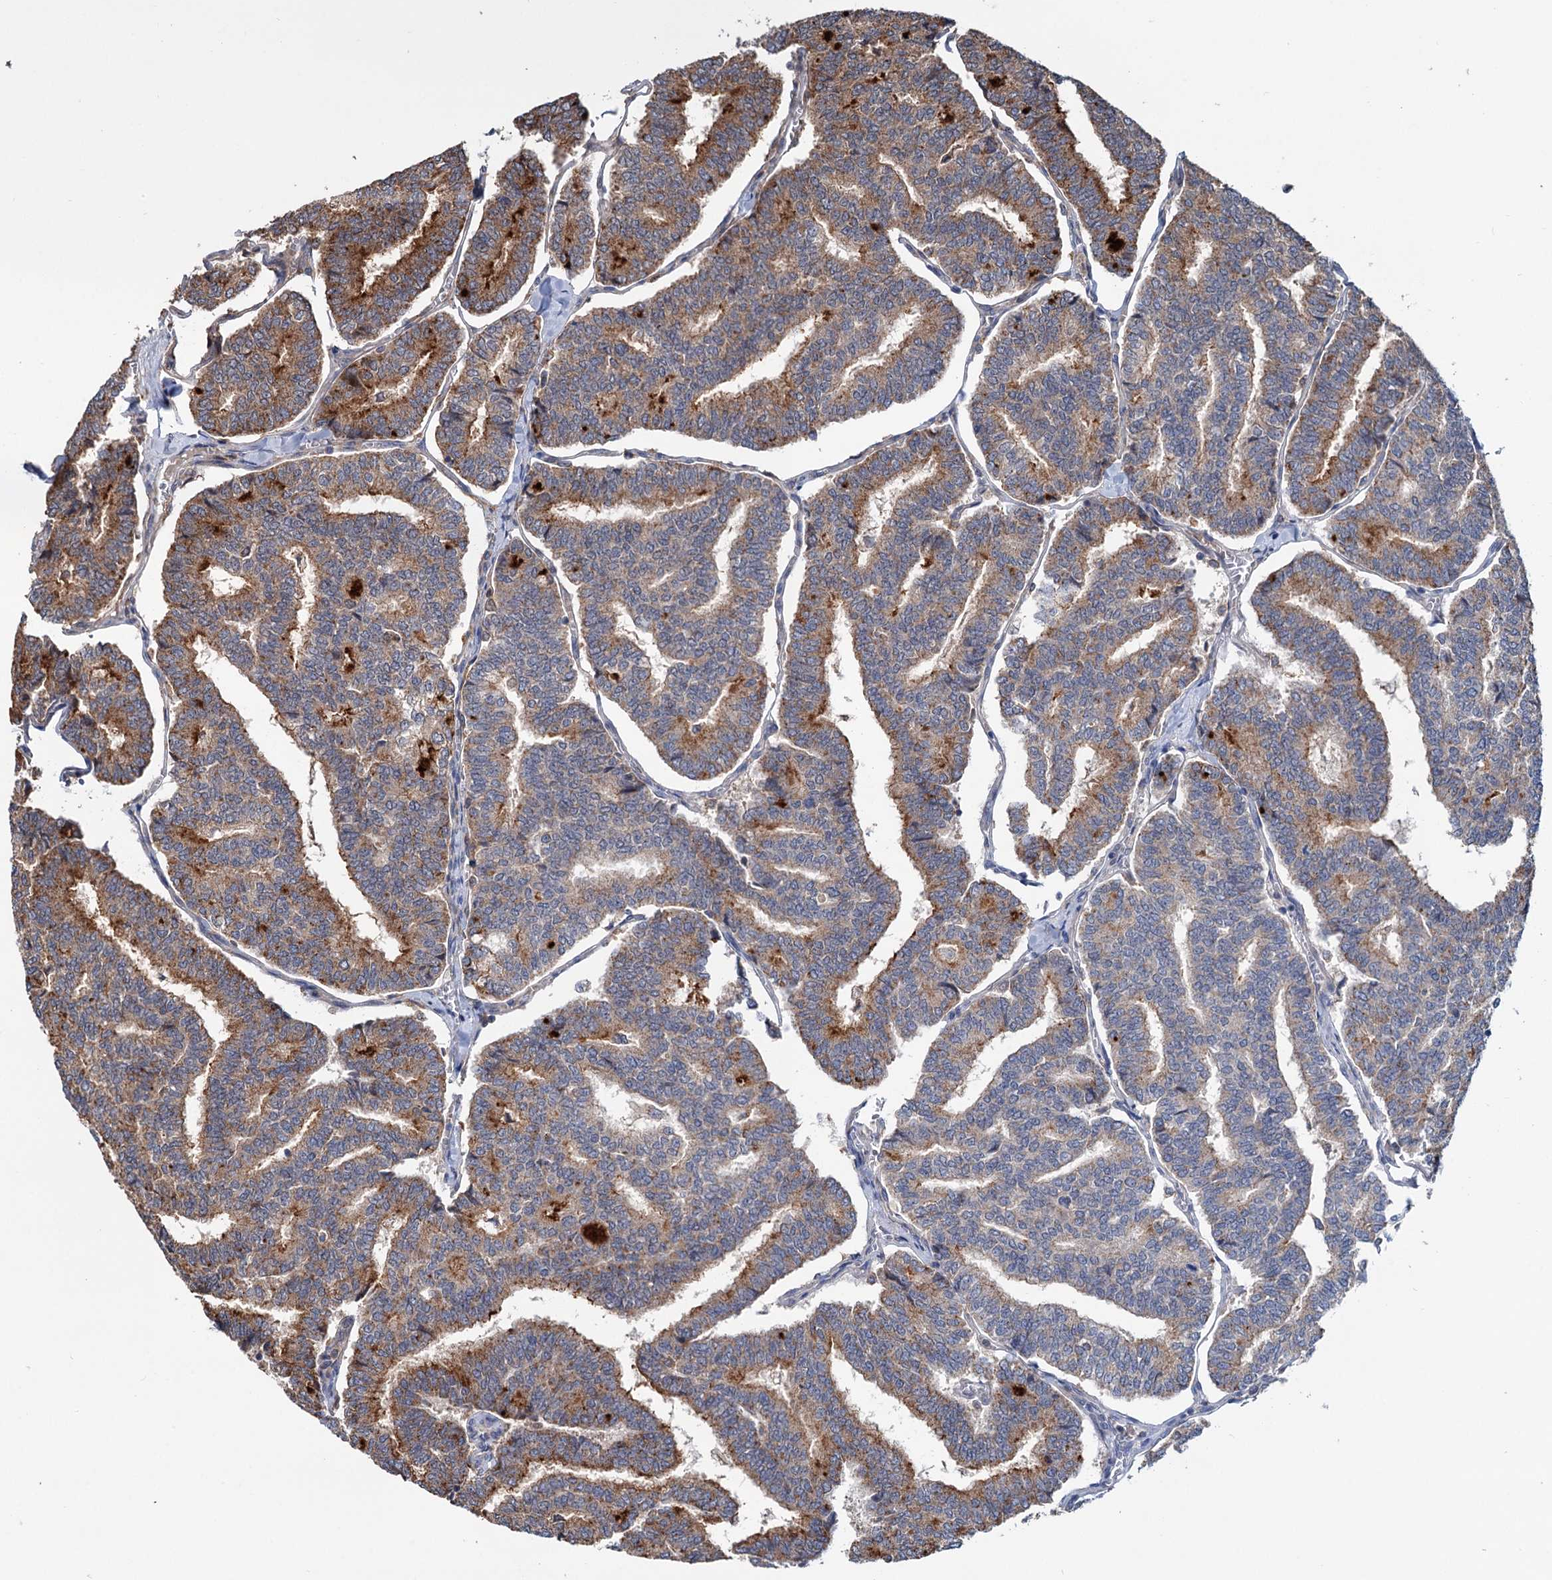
{"staining": {"intensity": "moderate", "quantity": "25%-75%", "location": "cytoplasmic/membranous"}, "tissue": "thyroid cancer", "cell_type": "Tumor cells", "image_type": "cancer", "snomed": [{"axis": "morphology", "description": "Papillary adenocarcinoma, NOS"}, {"axis": "topography", "description": "Thyroid gland"}], "caption": "This histopathology image displays immunohistochemistry (IHC) staining of thyroid papillary adenocarcinoma, with medium moderate cytoplasmic/membranous positivity in about 25%-75% of tumor cells.", "gene": "RNF111", "patient": {"sex": "female", "age": 35}}